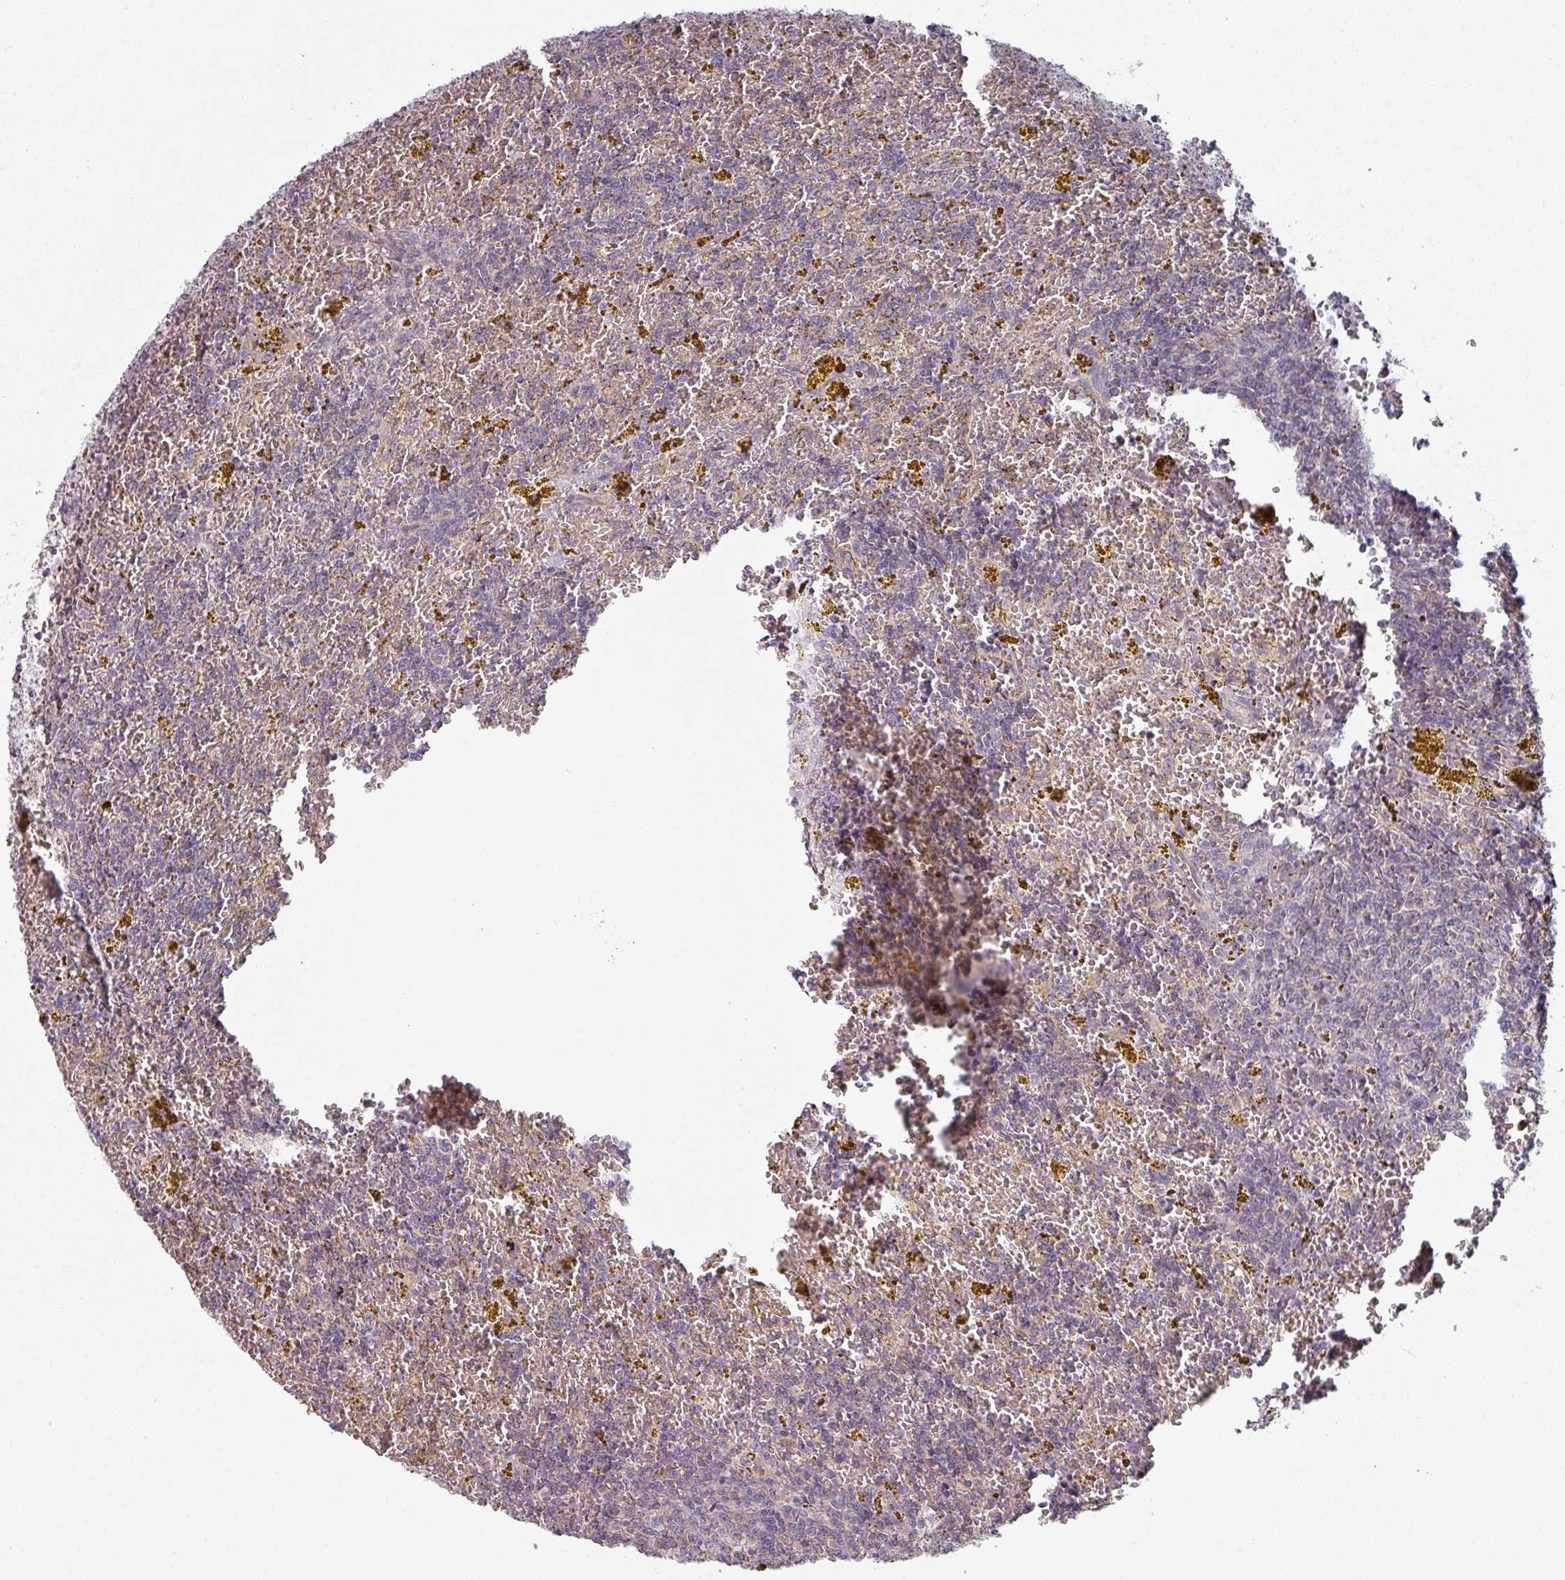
{"staining": {"intensity": "negative", "quantity": "none", "location": "none"}, "tissue": "lymphoma", "cell_type": "Tumor cells", "image_type": "cancer", "snomed": [{"axis": "morphology", "description": "Malignant lymphoma, non-Hodgkin's type, Low grade"}, {"axis": "topography", "description": "Spleen"}, {"axis": "topography", "description": "Lymph node"}], "caption": "Immunohistochemistry (IHC) histopathology image of neoplastic tissue: lymphoma stained with DAB (3,3'-diaminobenzidine) shows no significant protein expression in tumor cells.", "gene": "PLEKHJ1", "patient": {"sex": "female", "age": 66}}